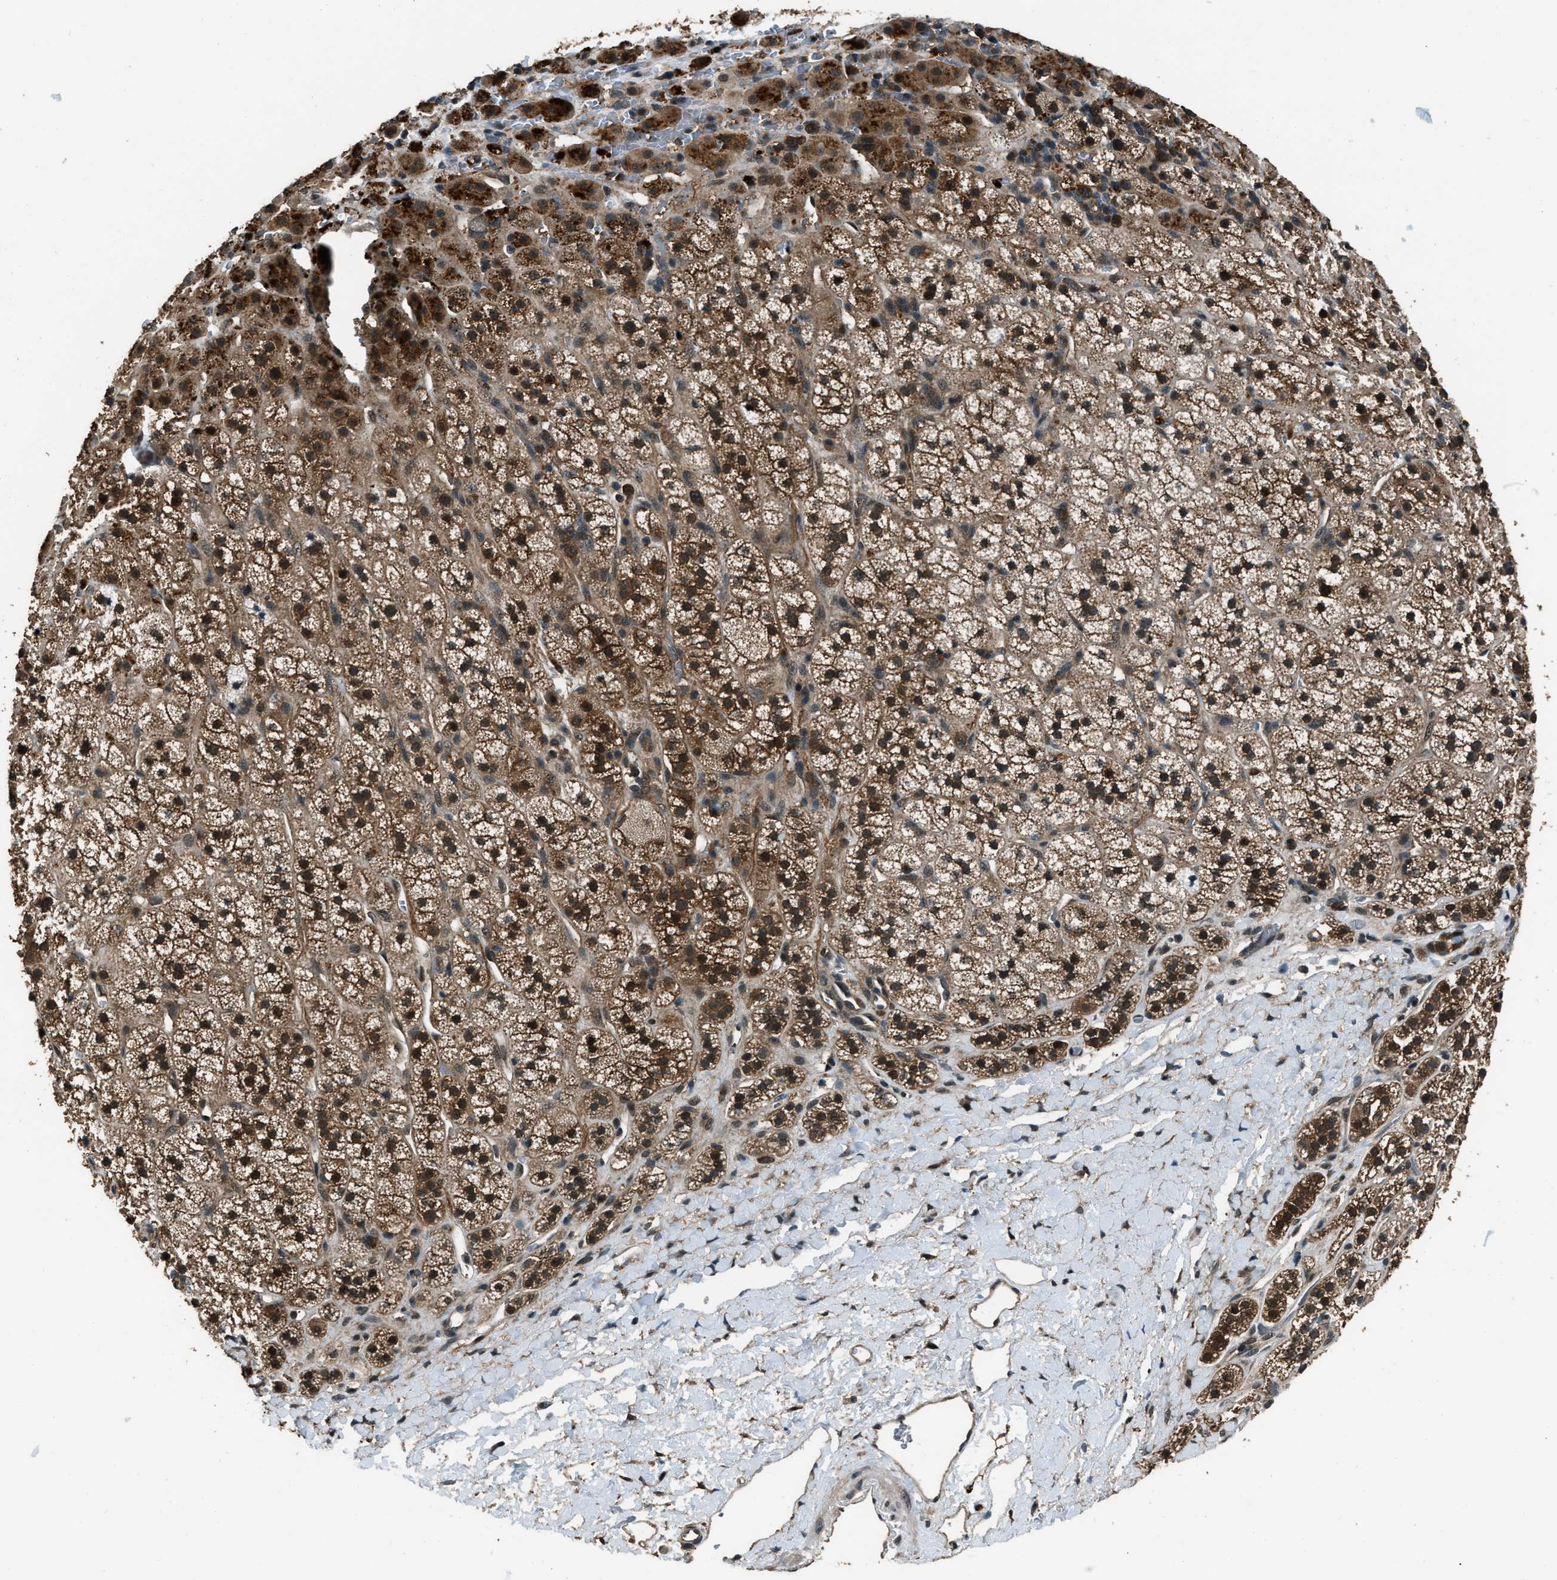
{"staining": {"intensity": "strong", "quantity": ">75%", "location": "cytoplasmic/membranous"}, "tissue": "adrenal gland", "cell_type": "Glandular cells", "image_type": "normal", "snomed": [{"axis": "morphology", "description": "Normal tissue, NOS"}, {"axis": "topography", "description": "Adrenal gland"}], "caption": "Immunohistochemical staining of normal adrenal gland reveals high levels of strong cytoplasmic/membranous positivity in approximately >75% of glandular cells. The staining was performed using DAB, with brown indicating positive protein expression. Nuclei are stained blue with hematoxylin.", "gene": "NUDCD3", "patient": {"sex": "male", "age": 56}}